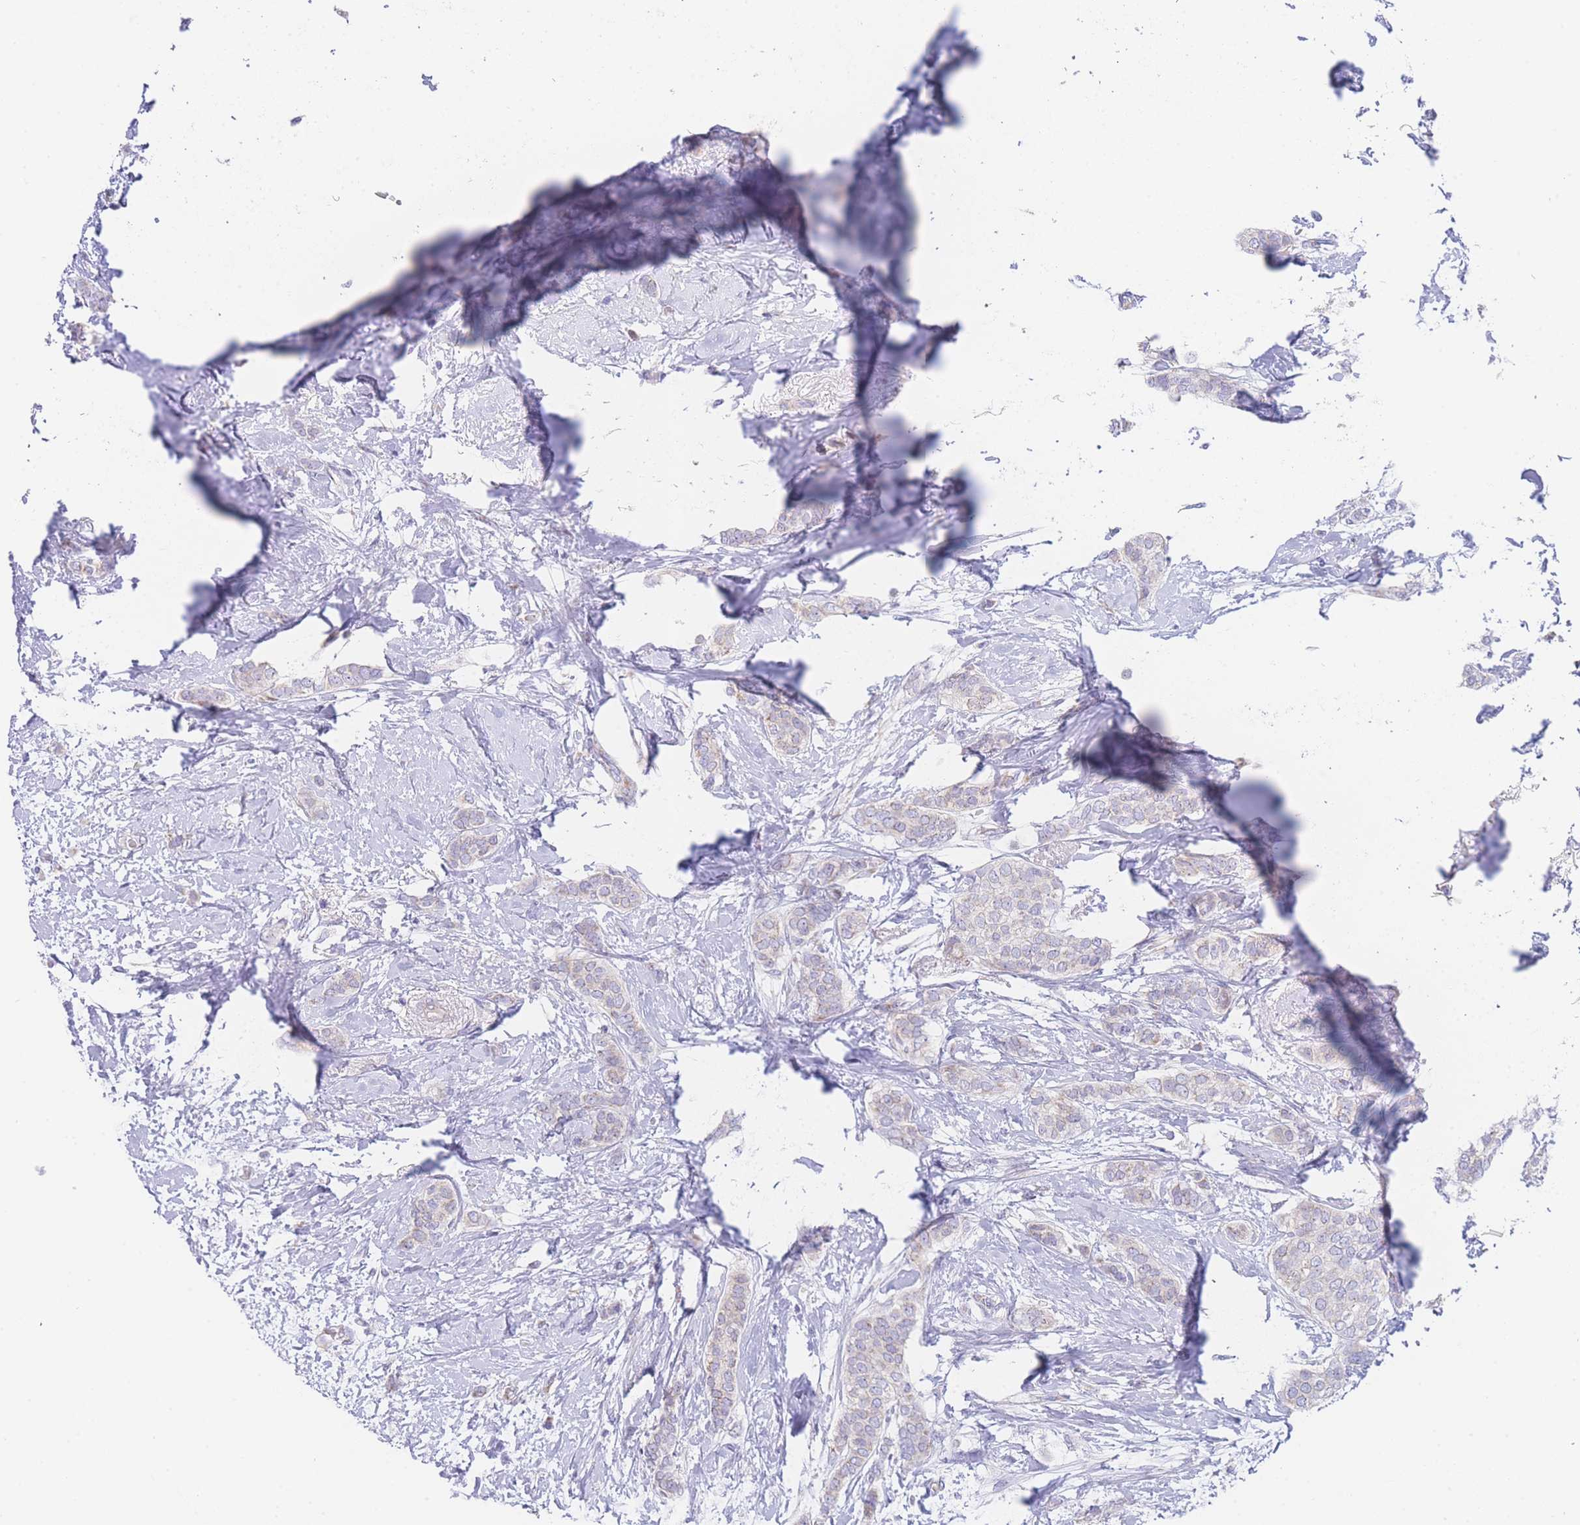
{"staining": {"intensity": "negative", "quantity": "none", "location": "none"}, "tissue": "breast cancer", "cell_type": "Tumor cells", "image_type": "cancer", "snomed": [{"axis": "morphology", "description": "Duct carcinoma"}, {"axis": "topography", "description": "Breast"}], "caption": "IHC photomicrograph of neoplastic tissue: human breast cancer stained with DAB (3,3'-diaminobenzidine) reveals no significant protein staining in tumor cells.", "gene": "GPAM", "patient": {"sex": "female", "age": 72}}